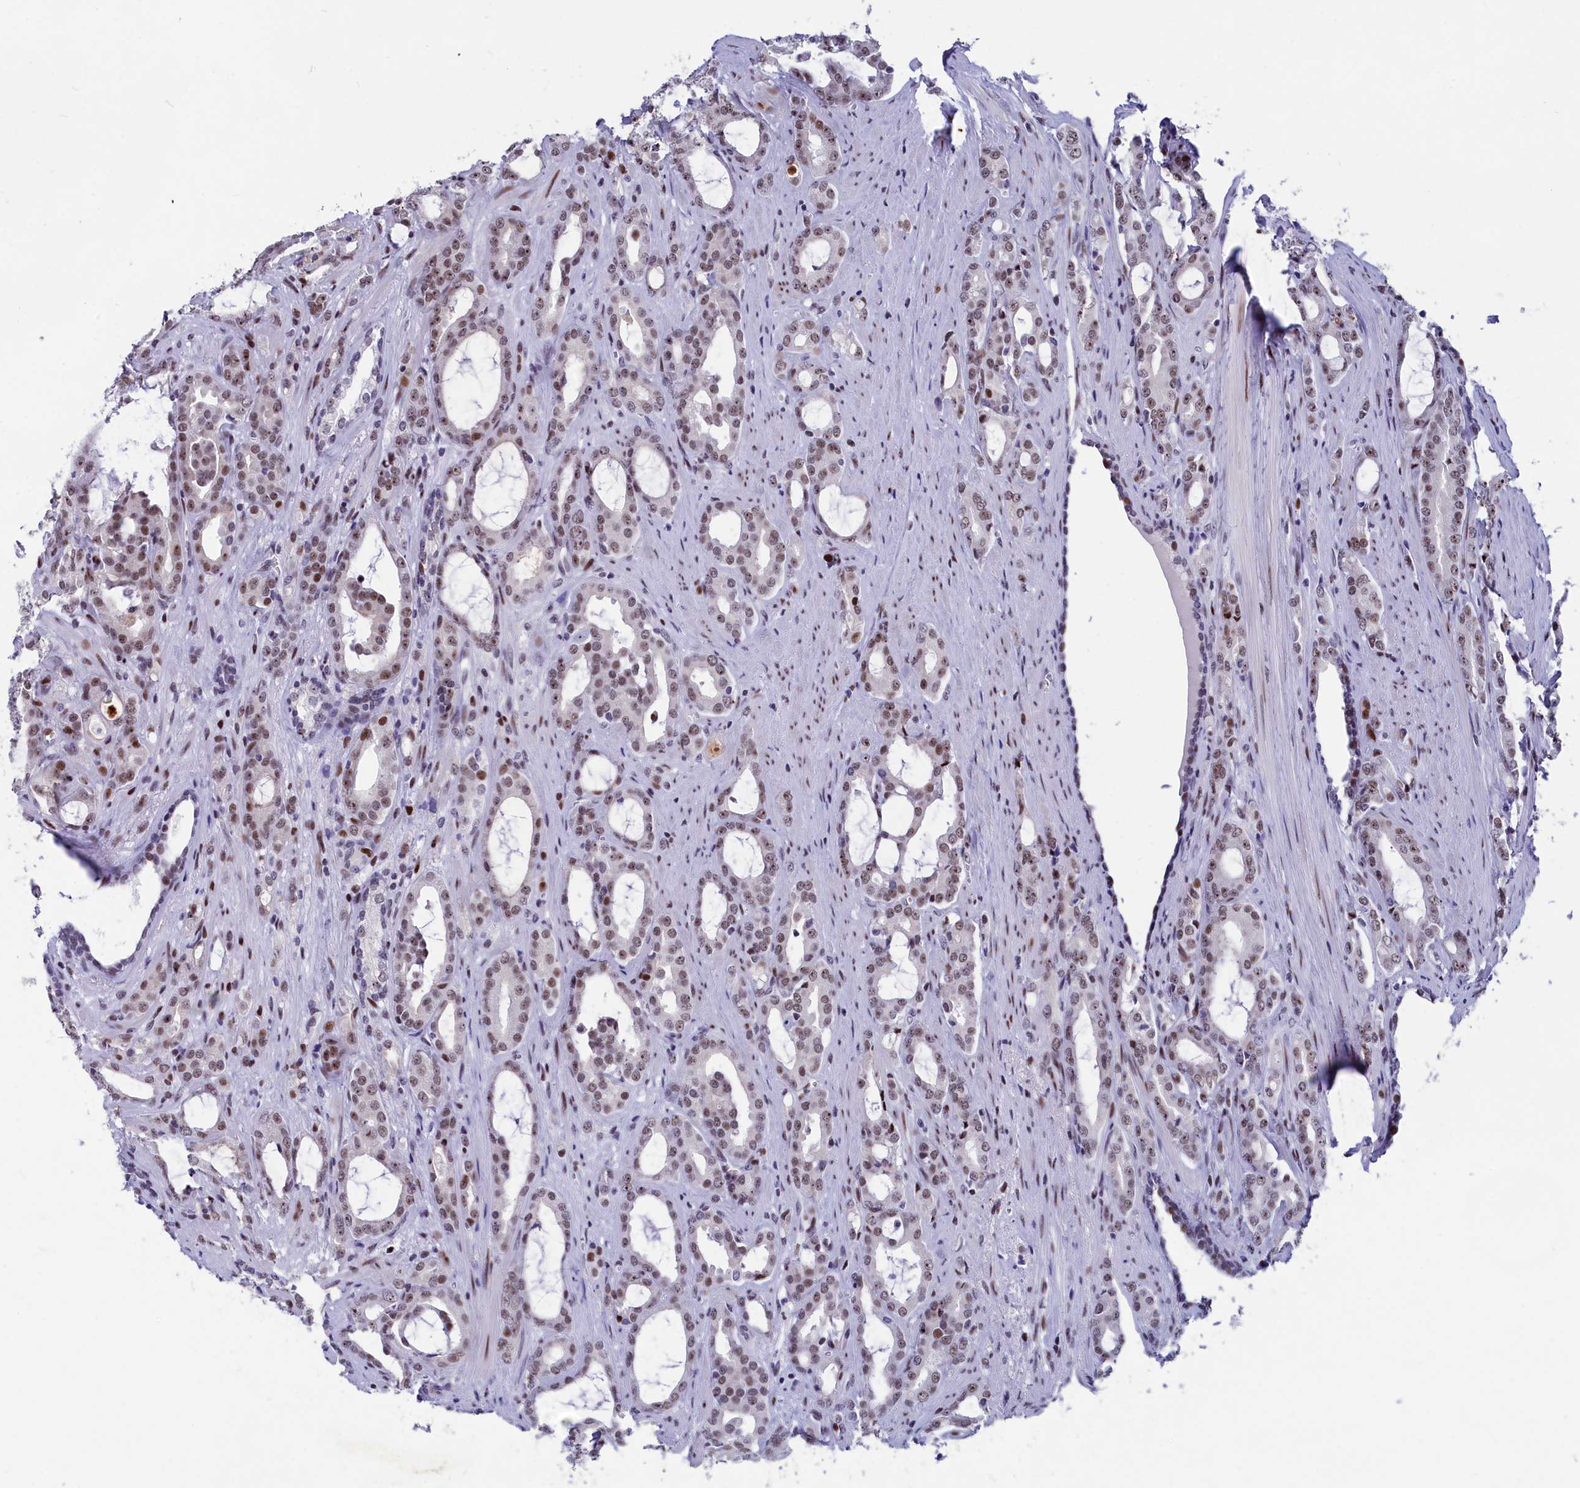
{"staining": {"intensity": "weak", "quantity": ">75%", "location": "nuclear"}, "tissue": "prostate cancer", "cell_type": "Tumor cells", "image_type": "cancer", "snomed": [{"axis": "morphology", "description": "Adenocarcinoma, High grade"}, {"axis": "topography", "description": "Prostate"}], "caption": "IHC image of human adenocarcinoma (high-grade) (prostate) stained for a protein (brown), which displays low levels of weak nuclear positivity in approximately >75% of tumor cells.", "gene": "NSA2", "patient": {"sex": "male", "age": 72}}